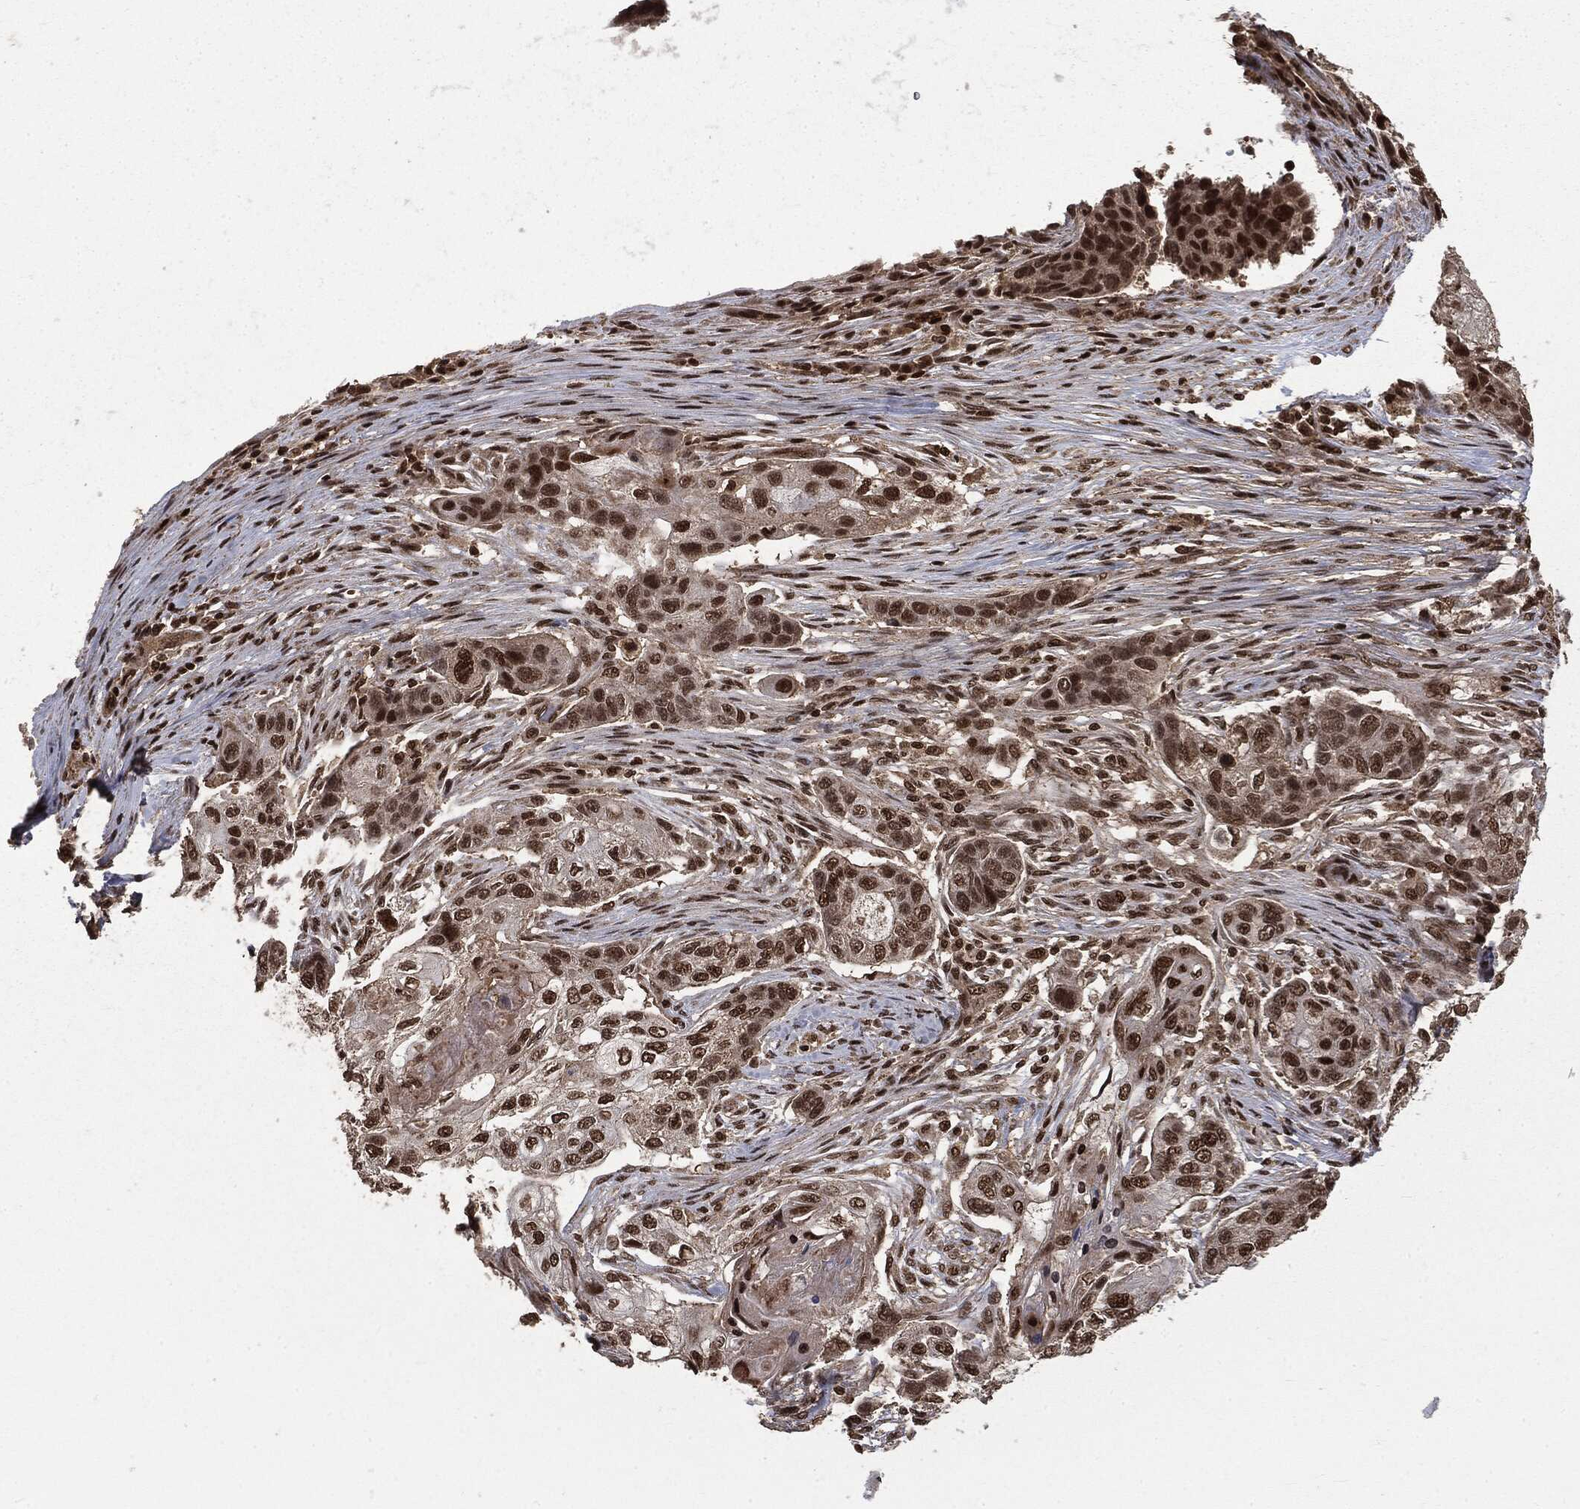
{"staining": {"intensity": "moderate", "quantity": ">75%", "location": "nuclear"}, "tissue": "lung cancer", "cell_type": "Tumor cells", "image_type": "cancer", "snomed": [{"axis": "morphology", "description": "Normal tissue, NOS"}, {"axis": "morphology", "description": "Squamous cell carcinoma, NOS"}, {"axis": "topography", "description": "Bronchus"}, {"axis": "topography", "description": "Lung"}], "caption": "Immunohistochemistry (IHC) (DAB (3,3'-diaminobenzidine)) staining of squamous cell carcinoma (lung) demonstrates moderate nuclear protein expression in approximately >75% of tumor cells. (brown staining indicates protein expression, while blue staining denotes nuclei).", "gene": "CTDP1", "patient": {"sex": "male", "age": 69}}